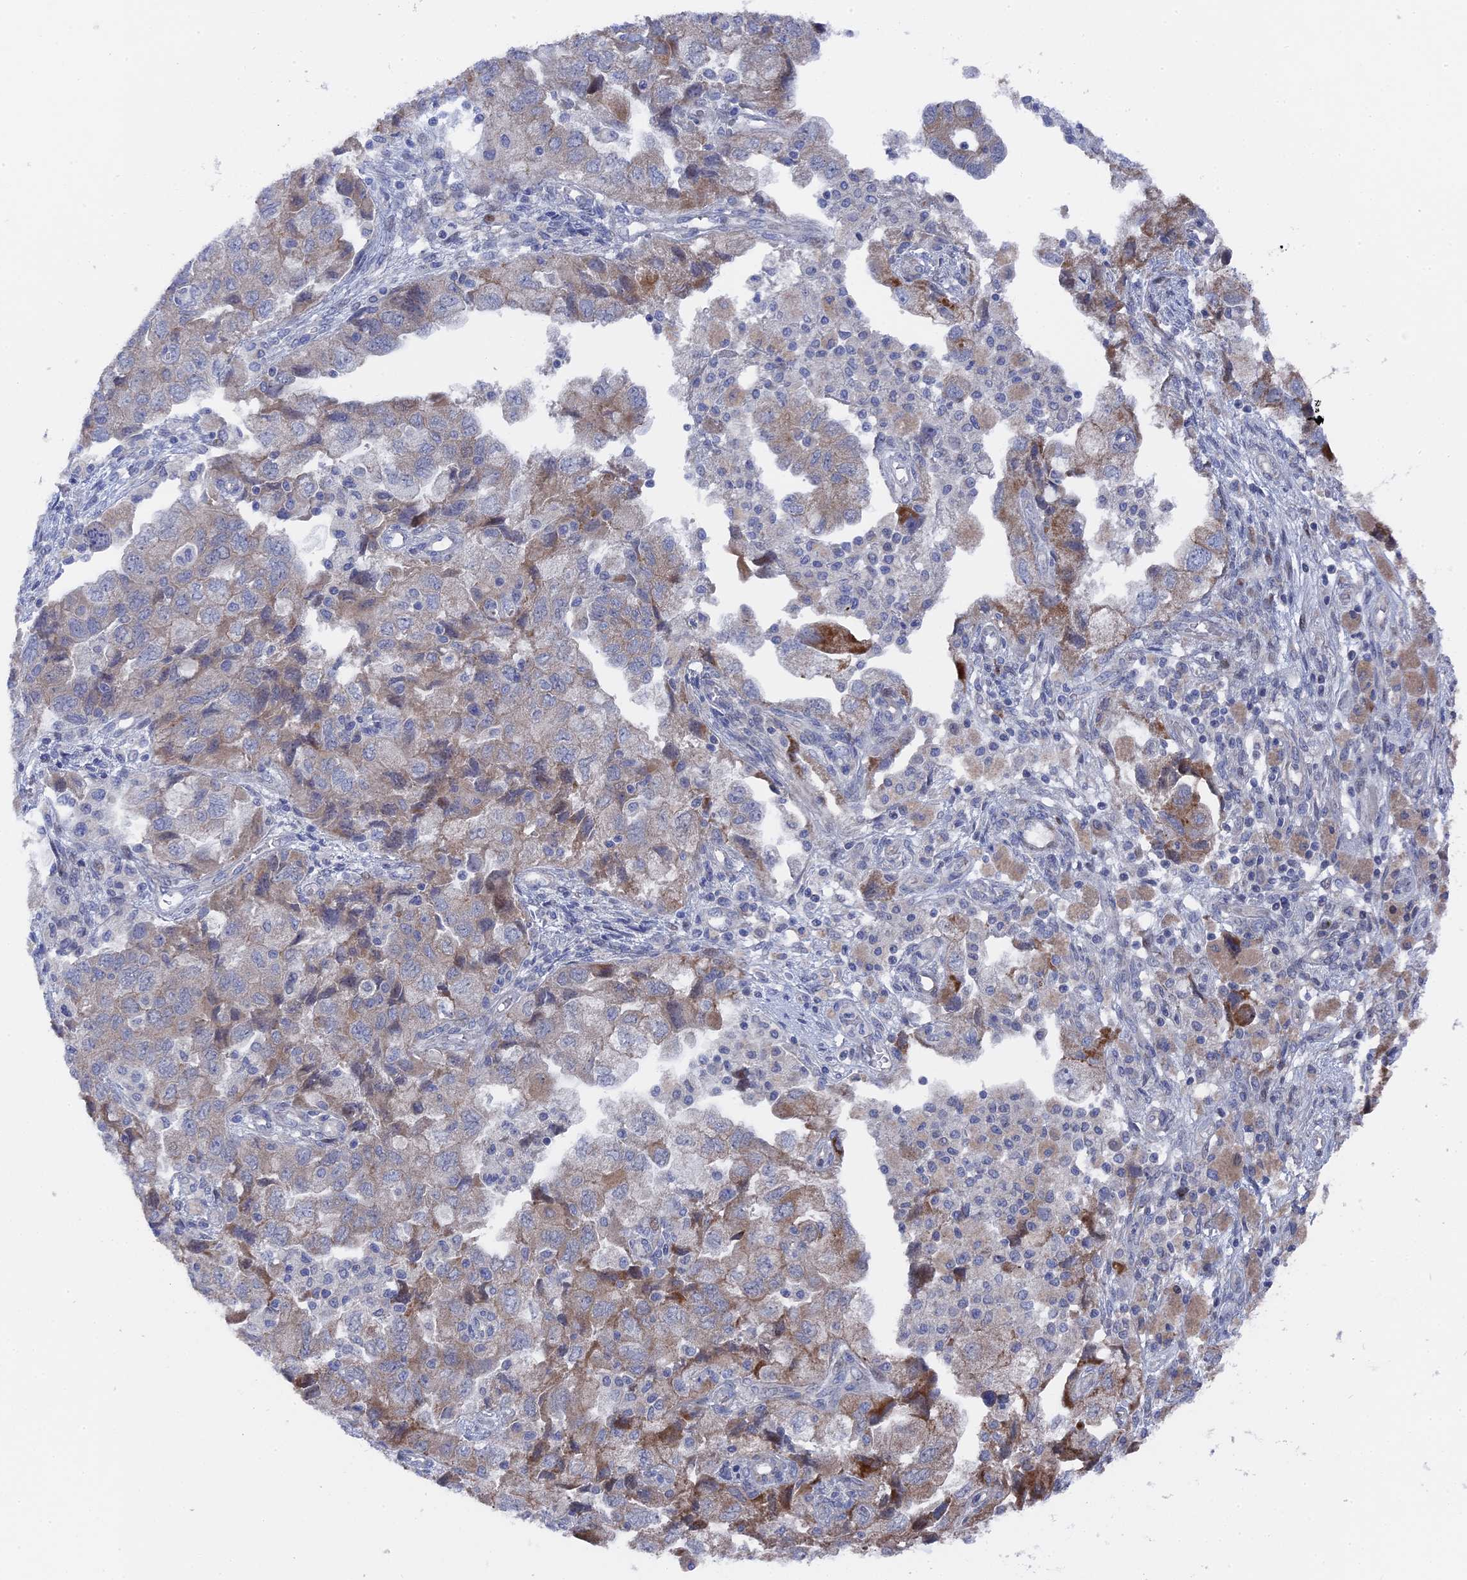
{"staining": {"intensity": "moderate", "quantity": "25%-75%", "location": "cytoplasmic/membranous"}, "tissue": "ovarian cancer", "cell_type": "Tumor cells", "image_type": "cancer", "snomed": [{"axis": "morphology", "description": "Carcinoma, NOS"}, {"axis": "morphology", "description": "Cystadenocarcinoma, serous, NOS"}, {"axis": "topography", "description": "Ovary"}], "caption": "Protein staining shows moderate cytoplasmic/membranous staining in about 25%-75% of tumor cells in ovarian cancer.", "gene": "TMEM161A", "patient": {"sex": "female", "age": 69}}